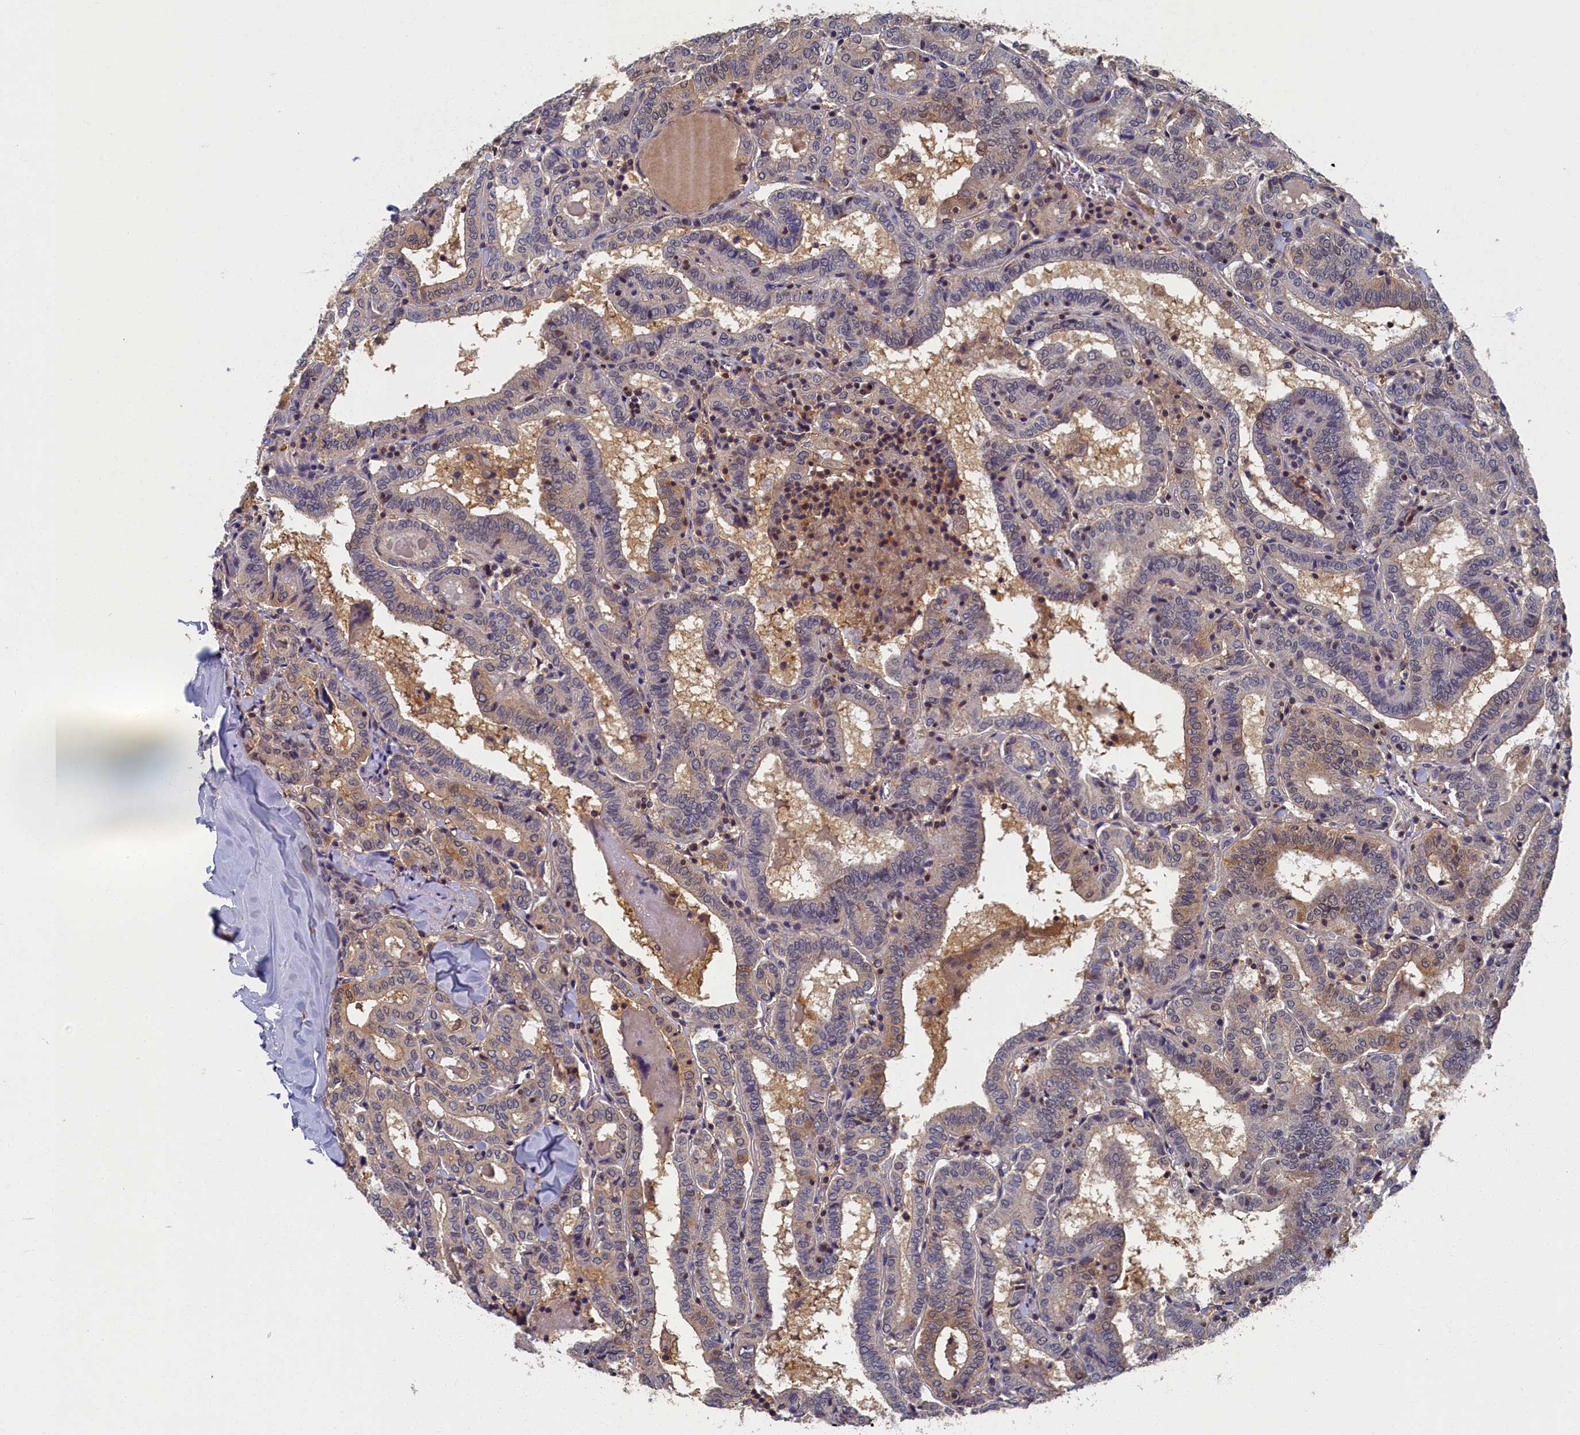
{"staining": {"intensity": "weak", "quantity": "<25%", "location": "cytoplasmic/membranous"}, "tissue": "thyroid cancer", "cell_type": "Tumor cells", "image_type": "cancer", "snomed": [{"axis": "morphology", "description": "Papillary adenocarcinoma, NOS"}, {"axis": "topography", "description": "Thyroid gland"}], "caption": "Tumor cells are negative for brown protein staining in thyroid cancer (papillary adenocarcinoma).", "gene": "TBCB", "patient": {"sex": "female", "age": 72}}